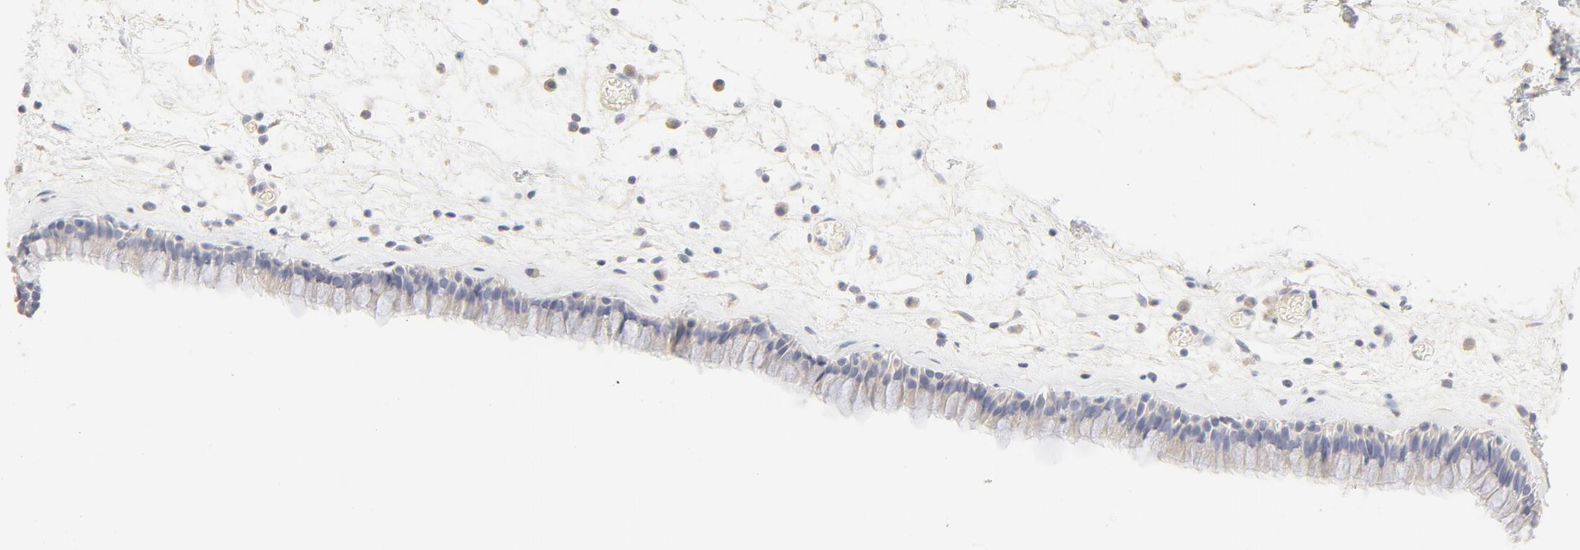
{"staining": {"intensity": "negative", "quantity": "none", "location": "none"}, "tissue": "nasopharynx", "cell_type": "Respiratory epithelial cells", "image_type": "normal", "snomed": [{"axis": "morphology", "description": "Normal tissue, NOS"}, {"axis": "morphology", "description": "Inflammation, NOS"}, {"axis": "topography", "description": "Nasopharynx"}], "caption": "Unremarkable nasopharynx was stained to show a protein in brown. There is no significant expression in respiratory epithelial cells. (DAB (3,3'-diaminobenzidine) IHC with hematoxylin counter stain).", "gene": "FCGBP", "patient": {"sex": "male", "age": 48}}